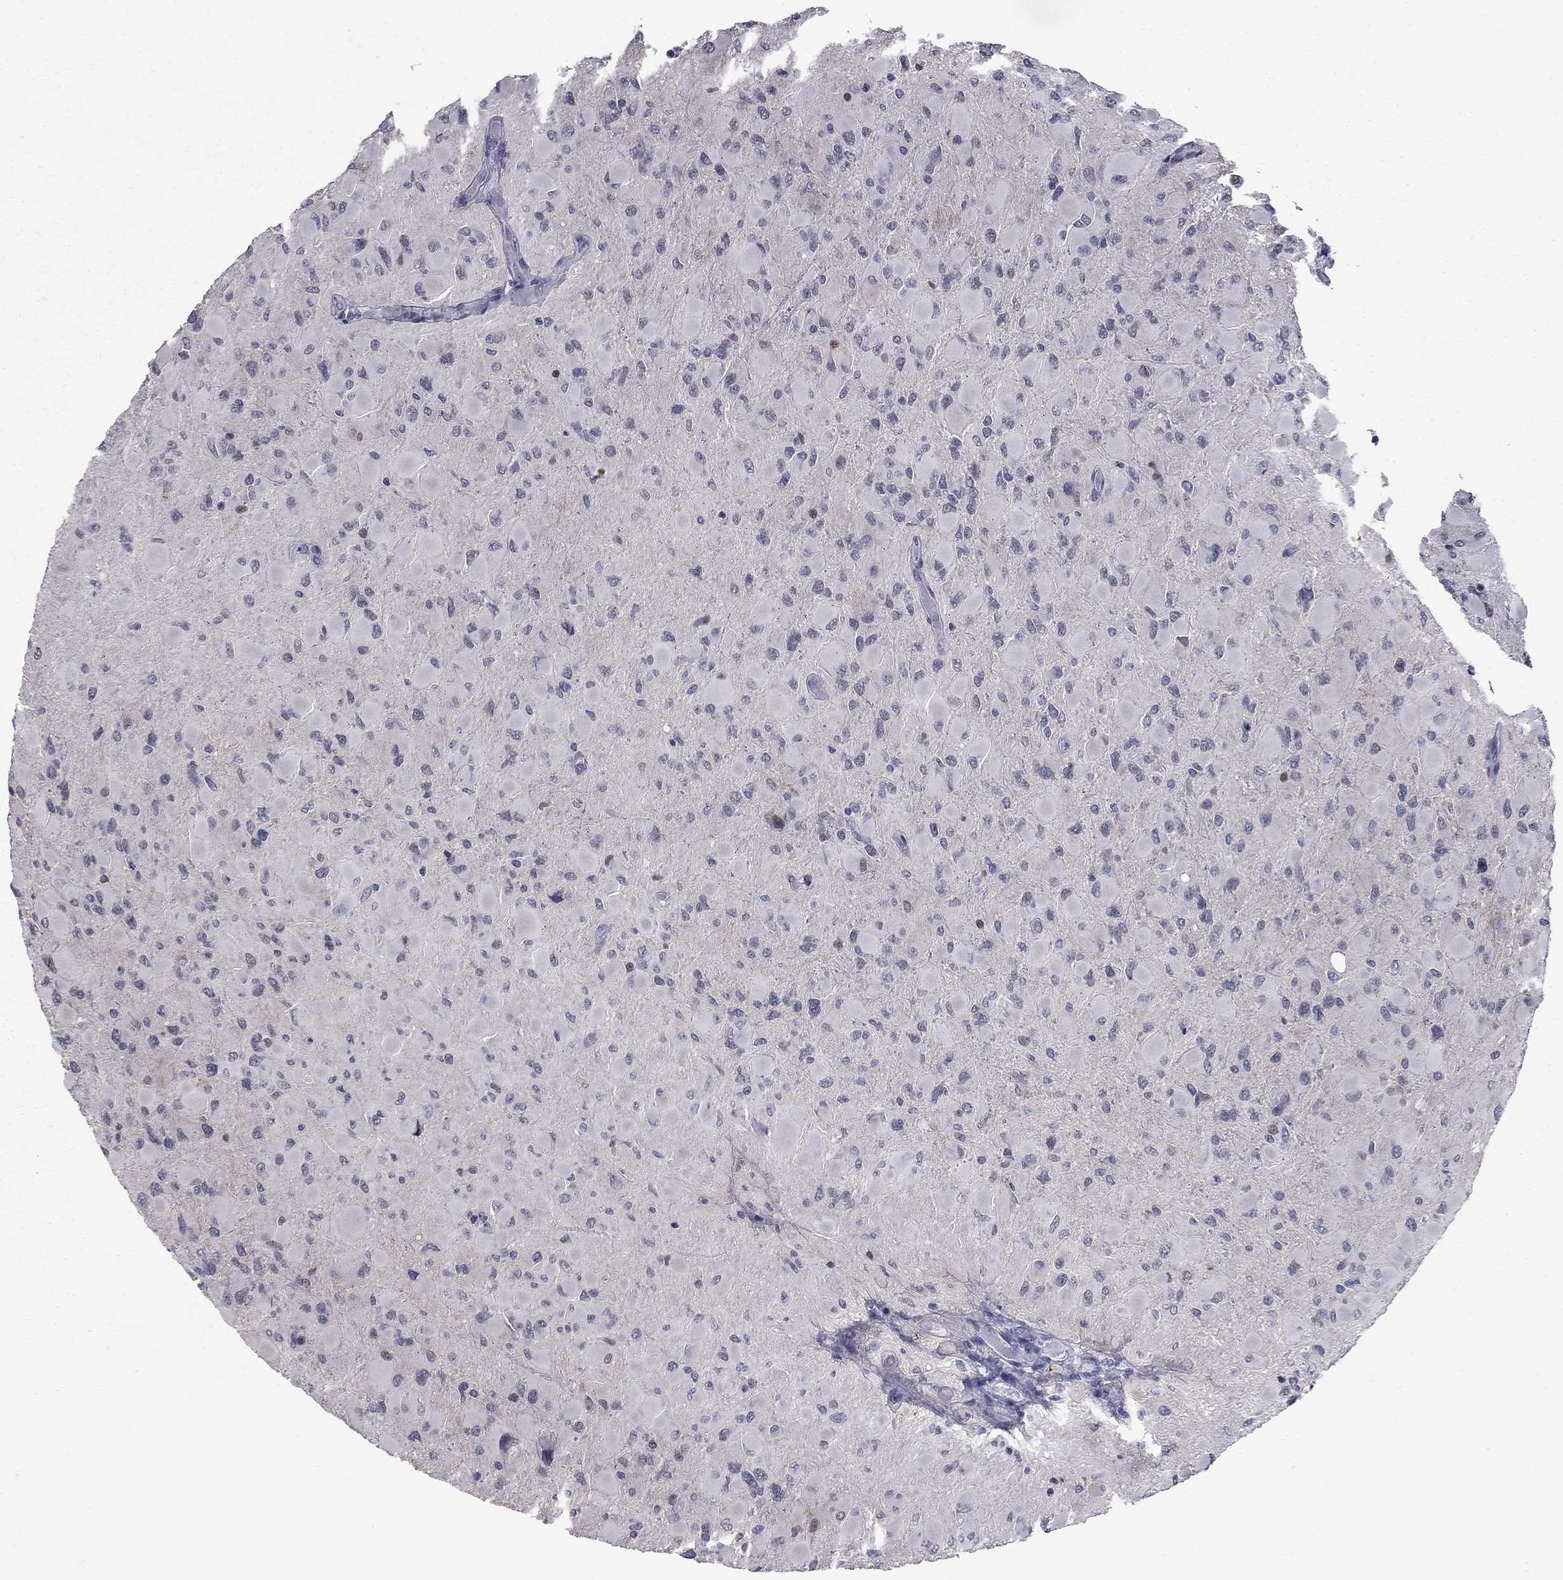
{"staining": {"intensity": "negative", "quantity": "none", "location": "none"}, "tissue": "glioma", "cell_type": "Tumor cells", "image_type": "cancer", "snomed": [{"axis": "morphology", "description": "Glioma, malignant, High grade"}, {"axis": "topography", "description": "Cerebral cortex"}], "caption": "Tumor cells show no significant protein positivity in high-grade glioma (malignant).", "gene": "ZNF154", "patient": {"sex": "female", "age": 36}}